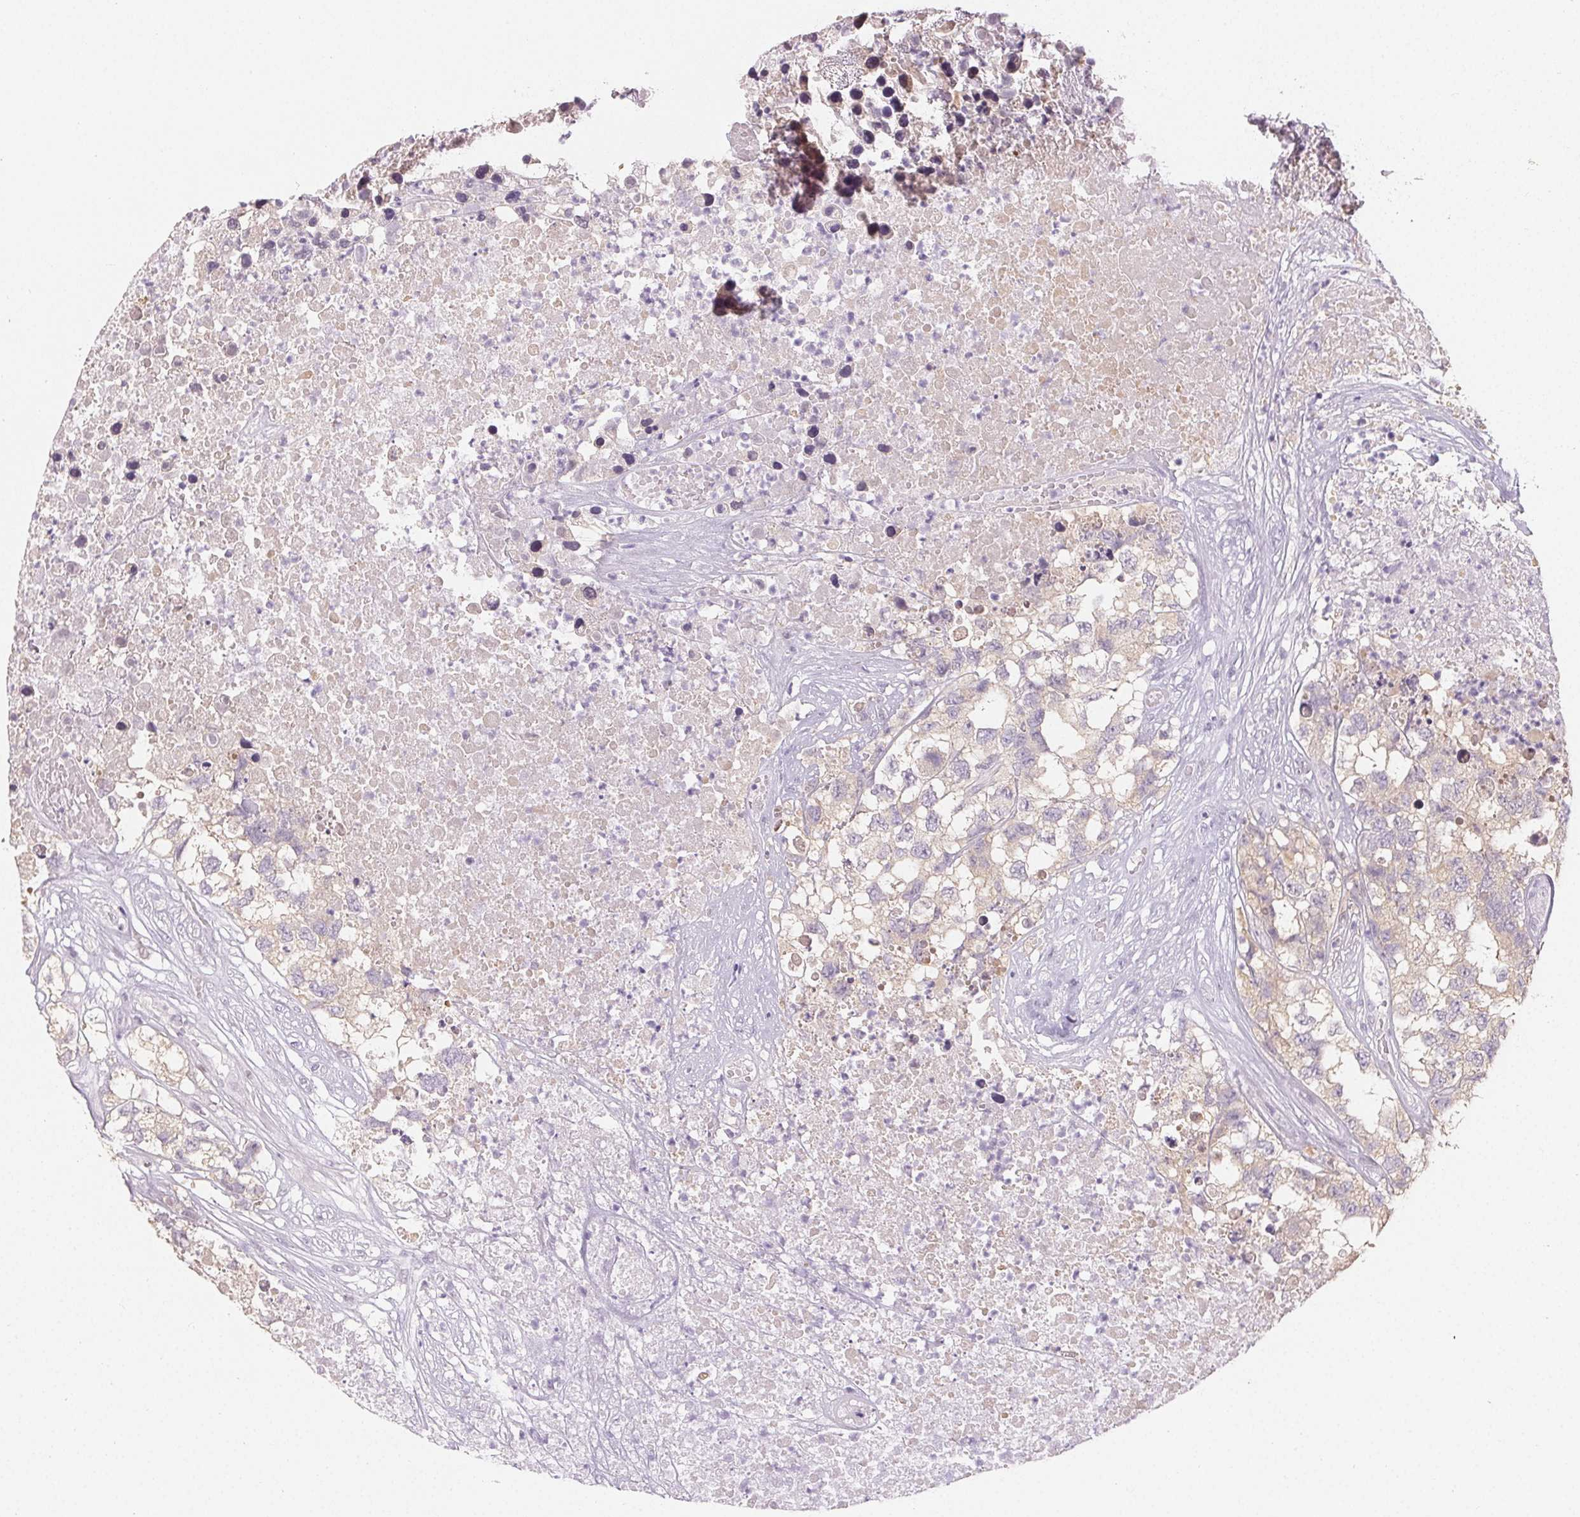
{"staining": {"intensity": "negative", "quantity": "none", "location": "none"}, "tissue": "testis cancer", "cell_type": "Tumor cells", "image_type": "cancer", "snomed": [{"axis": "morphology", "description": "Carcinoma, Embryonal, NOS"}, {"axis": "topography", "description": "Testis"}], "caption": "This is an immunohistochemistry image of human testis cancer. There is no staining in tumor cells.", "gene": "SFTPD", "patient": {"sex": "male", "age": 83}}